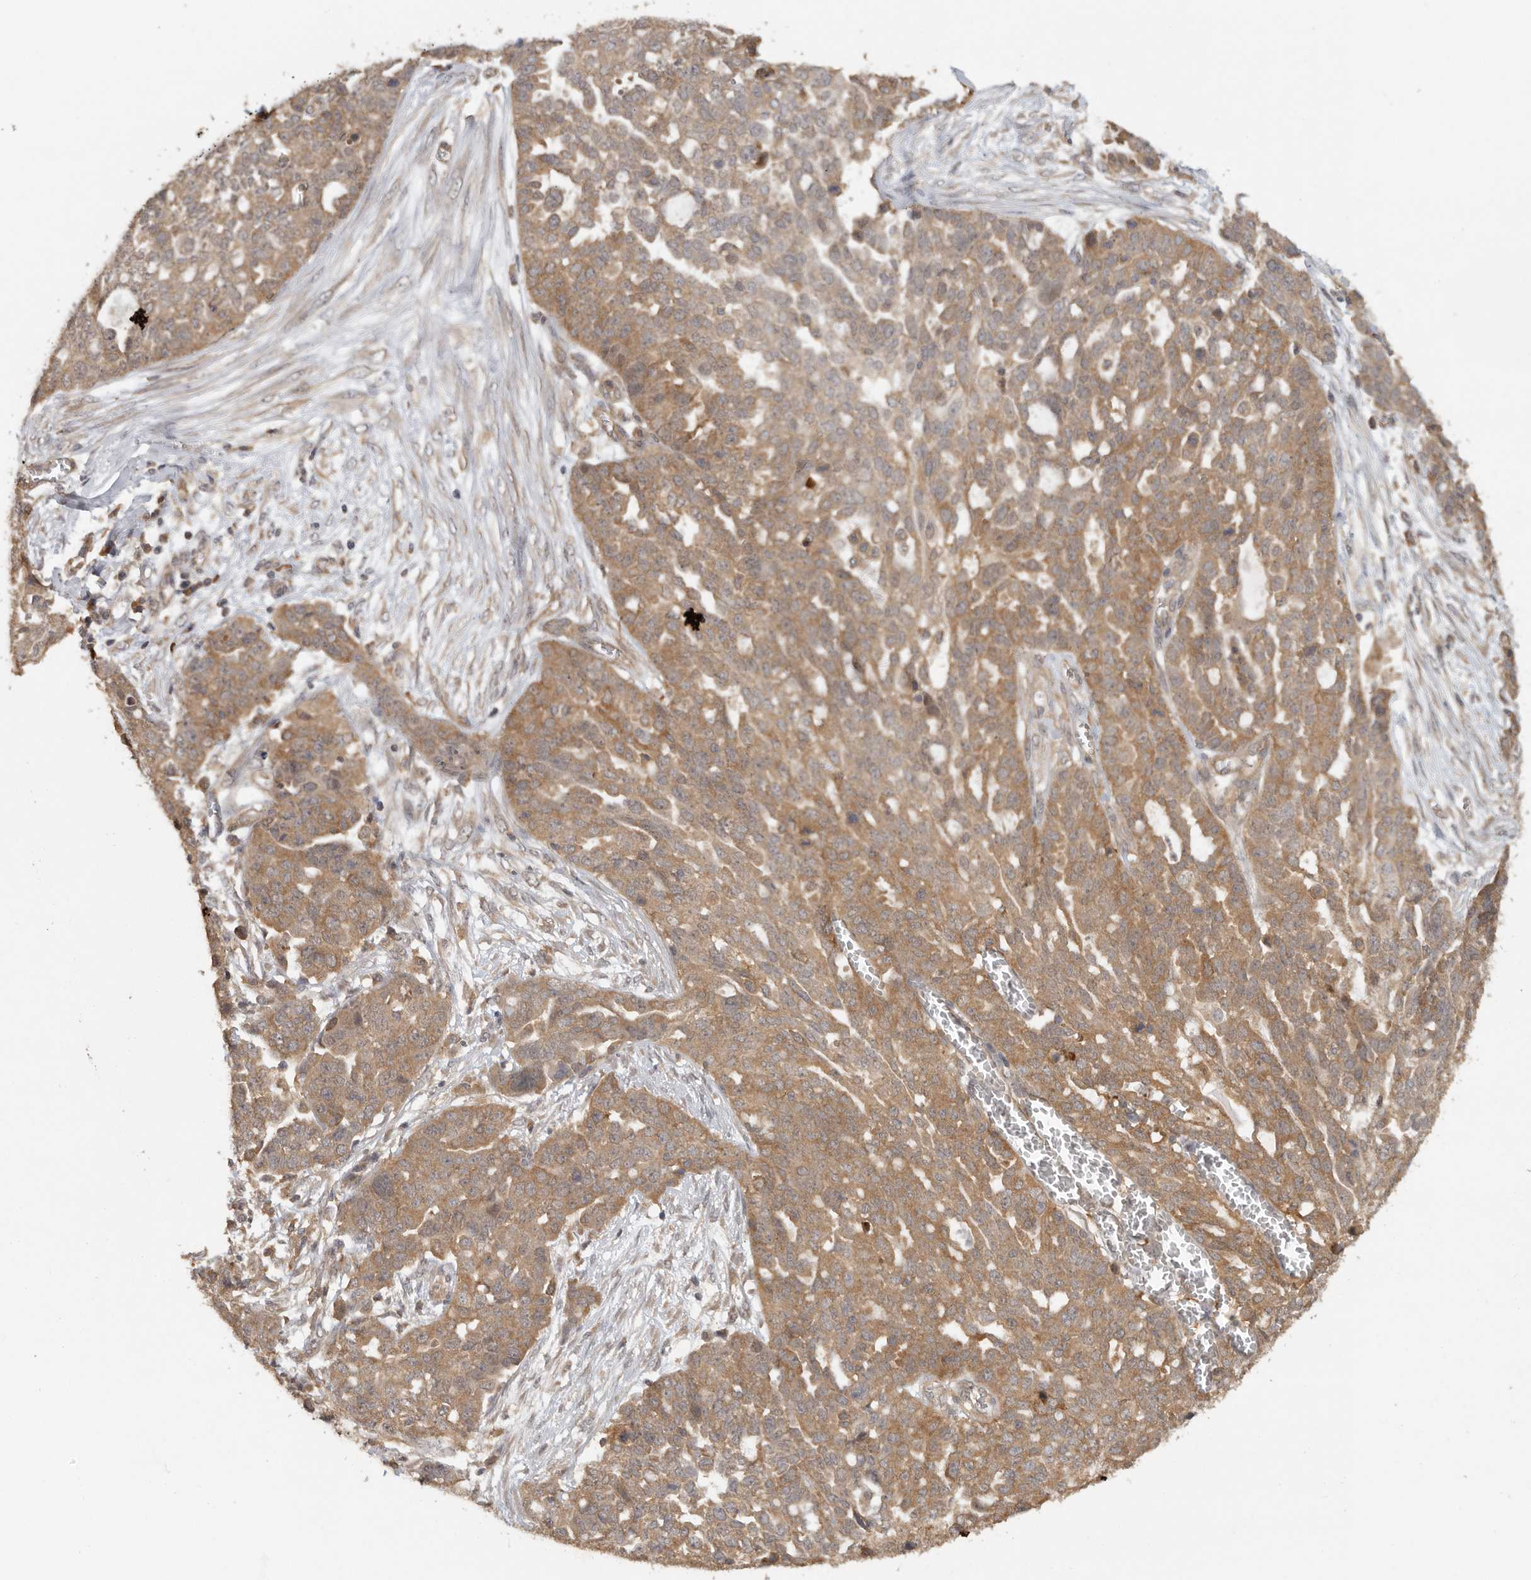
{"staining": {"intensity": "moderate", "quantity": ">75%", "location": "cytoplasmic/membranous"}, "tissue": "ovarian cancer", "cell_type": "Tumor cells", "image_type": "cancer", "snomed": [{"axis": "morphology", "description": "Cystadenocarcinoma, serous, NOS"}, {"axis": "topography", "description": "Soft tissue"}, {"axis": "topography", "description": "Ovary"}], "caption": "Ovarian serous cystadenocarcinoma stained with DAB (3,3'-diaminobenzidine) immunohistochemistry (IHC) exhibits medium levels of moderate cytoplasmic/membranous expression in approximately >75% of tumor cells.", "gene": "CCT8", "patient": {"sex": "female", "age": 57}}